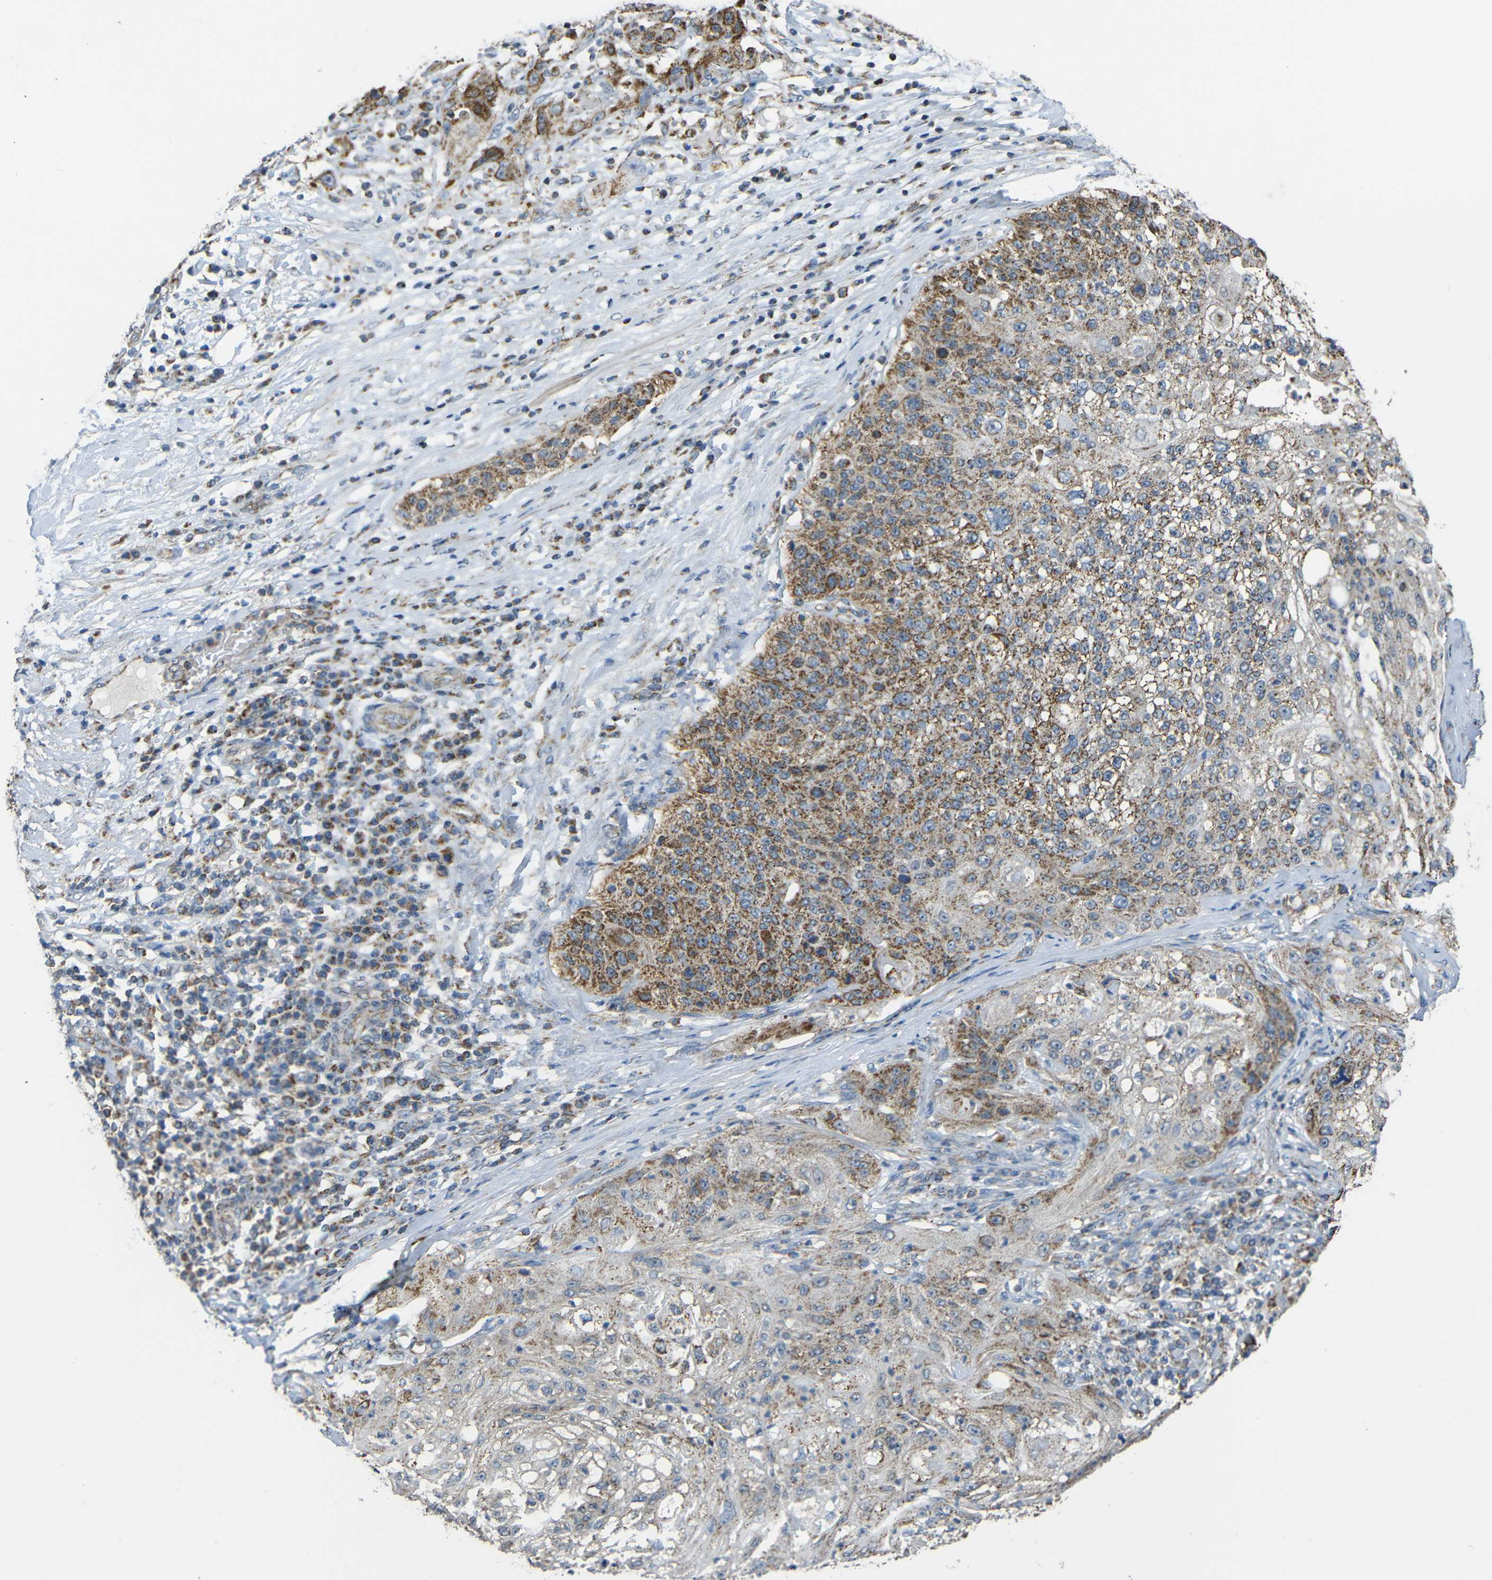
{"staining": {"intensity": "moderate", "quantity": ">75%", "location": "cytoplasmic/membranous"}, "tissue": "lung cancer", "cell_type": "Tumor cells", "image_type": "cancer", "snomed": [{"axis": "morphology", "description": "Inflammation, NOS"}, {"axis": "morphology", "description": "Squamous cell carcinoma, NOS"}, {"axis": "topography", "description": "Lymph node"}, {"axis": "topography", "description": "Soft tissue"}, {"axis": "topography", "description": "Lung"}], "caption": "This histopathology image displays immunohistochemistry staining of human lung cancer, with medium moderate cytoplasmic/membranous staining in about >75% of tumor cells.", "gene": "NR3C2", "patient": {"sex": "male", "age": 66}}